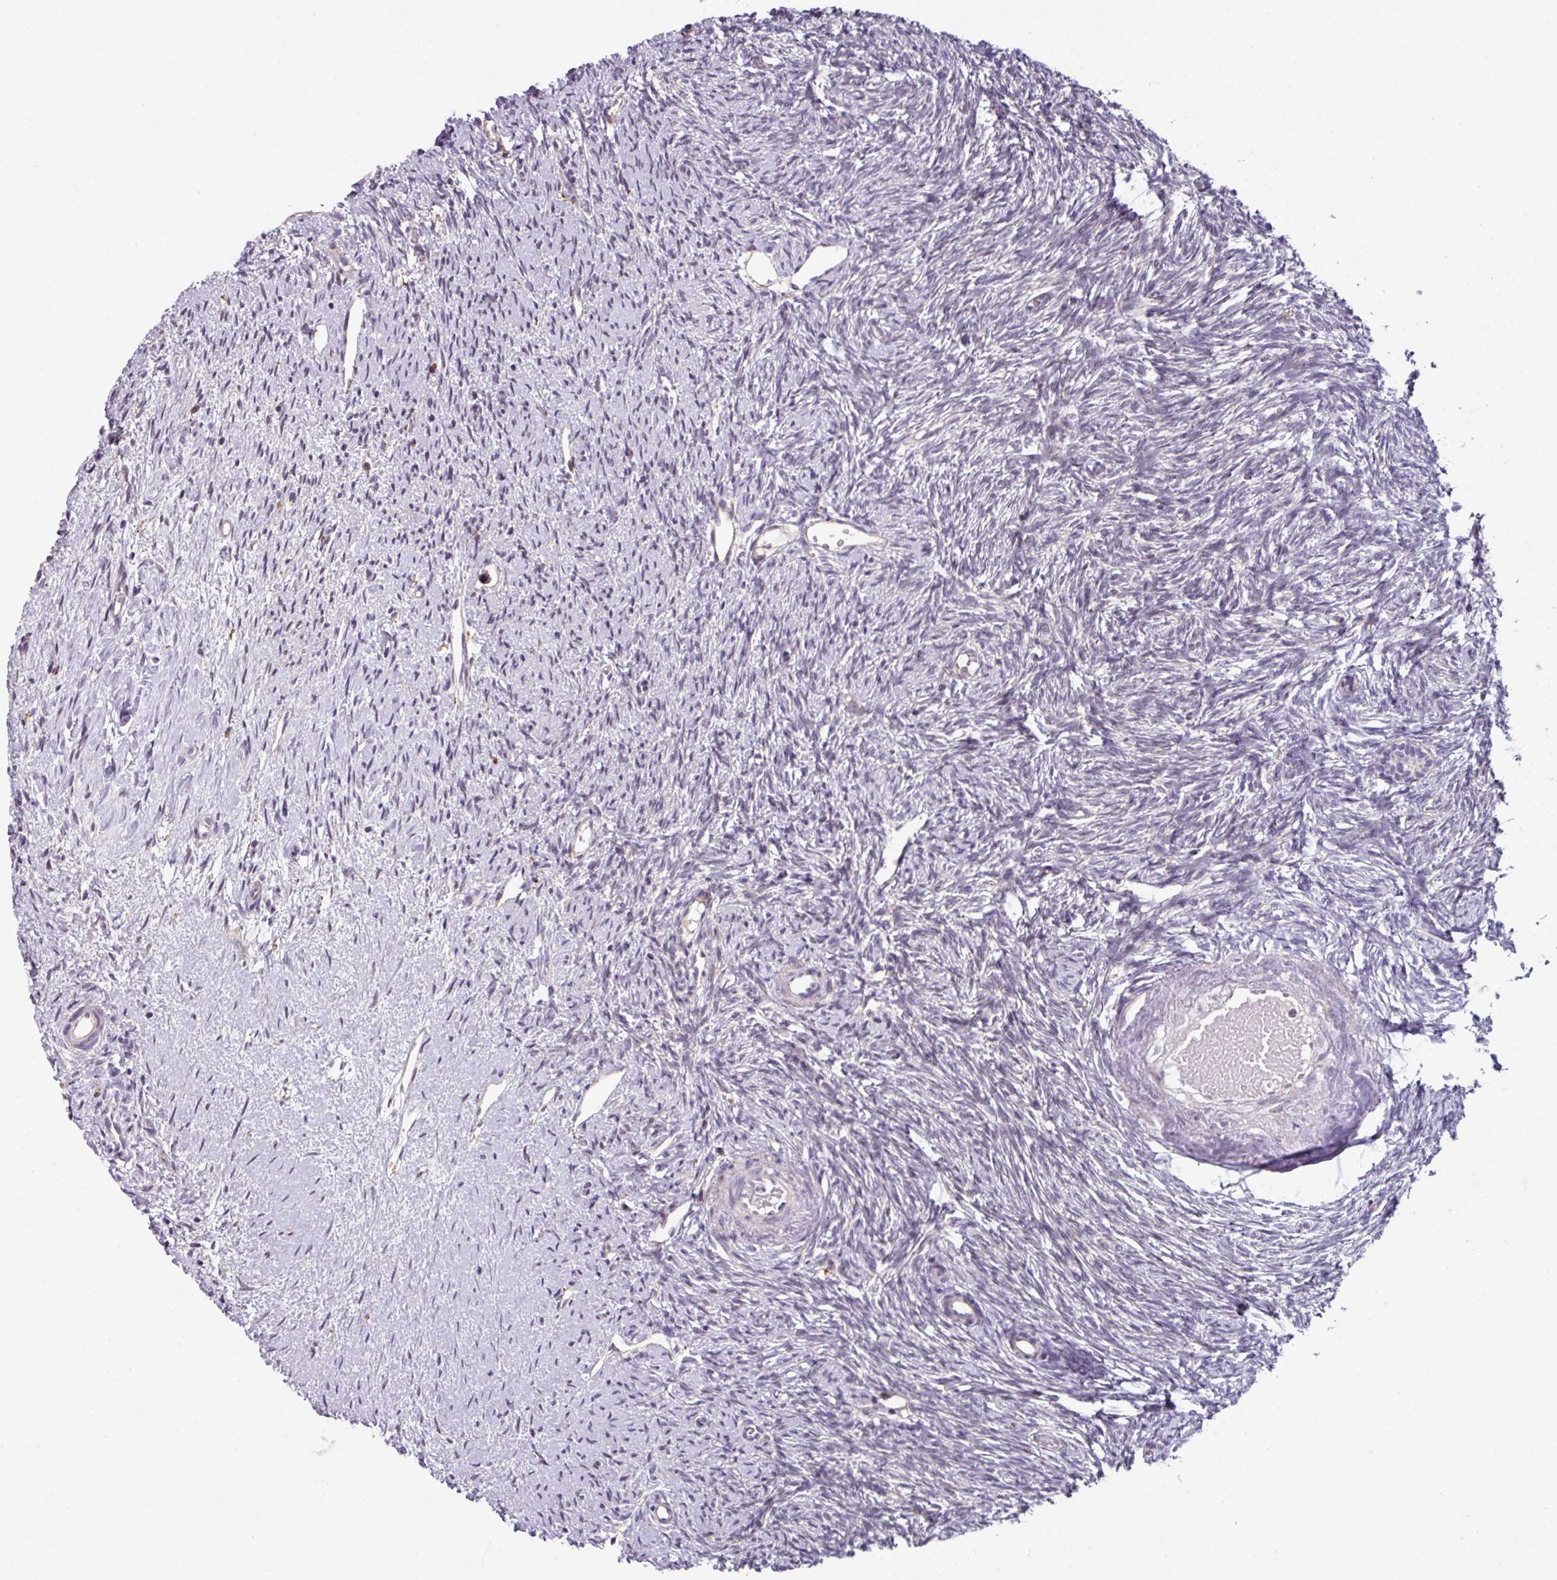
{"staining": {"intensity": "moderate", "quantity": "<25%", "location": "nuclear"}, "tissue": "ovary", "cell_type": "Ovarian stroma cells", "image_type": "normal", "snomed": [{"axis": "morphology", "description": "Normal tissue, NOS"}, {"axis": "topography", "description": "Ovary"}], "caption": "This image displays unremarkable ovary stained with immunohistochemistry (IHC) to label a protein in brown. The nuclear of ovarian stroma cells show moderate positivity for the protein. Nuclei are counter-stained blue.", "gene": "BMS1", "patient": {"sex": "female", "age": 51}}